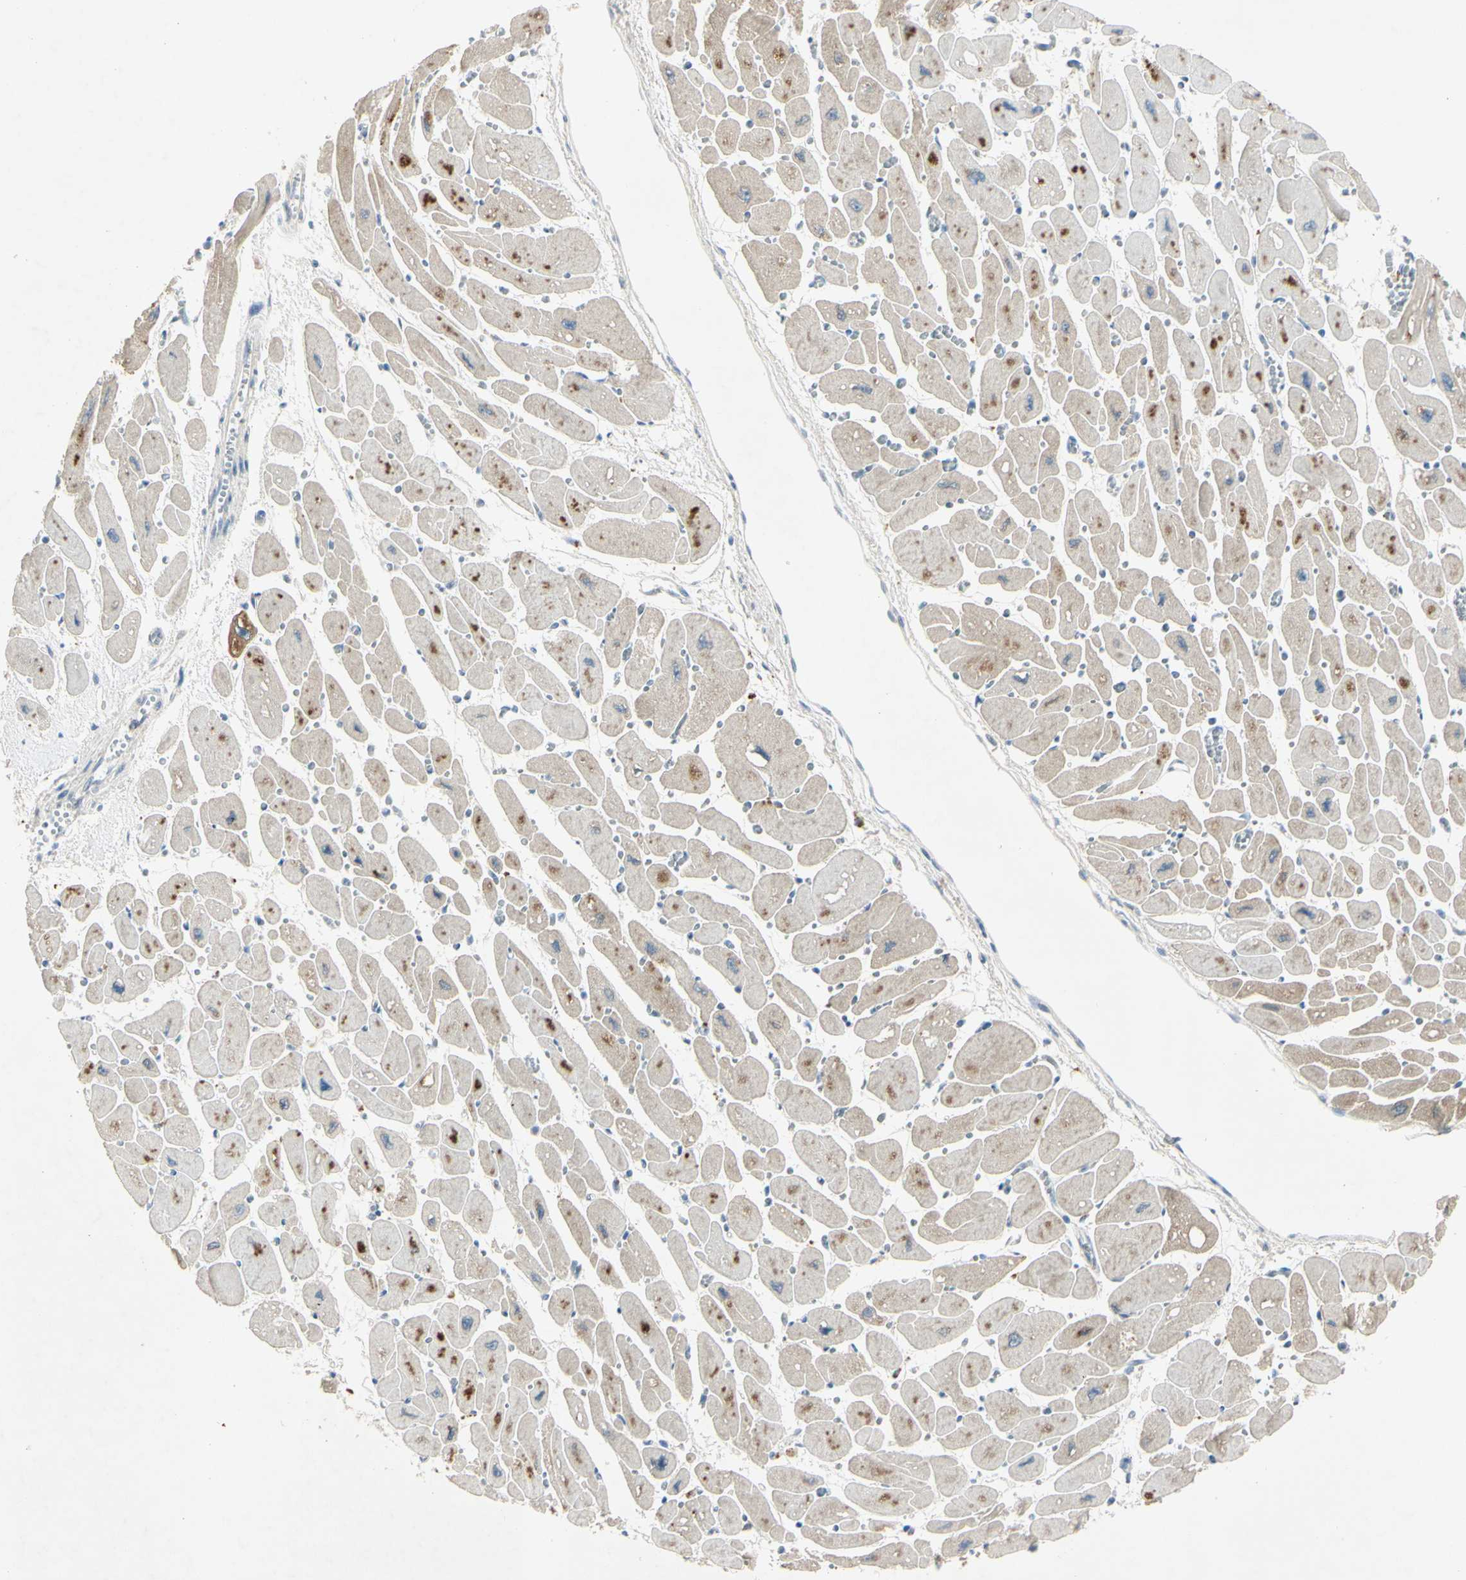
{"staining": {"intensity": "moderate", "quantity": ">75%", "location": "cytoplasmic/membranous"}, "tissue": "heart muscle", "cell_type": "Cardiomyocytes", "image_type": "normal", "snomed": [{"axis": "morphology", "description": "Normal tissue, NOS"}, {"axis": "topography", "description": "Heart"}], "caption": "There is medium levels of moderate cytoplasmic/membranous expression in cardiomyocytes of unremarkable heart muscle, as demonstrated by immunohistochemical staining (brown color).", "gene": "AATK", "patient": {"sex": "female", "age": 54}}